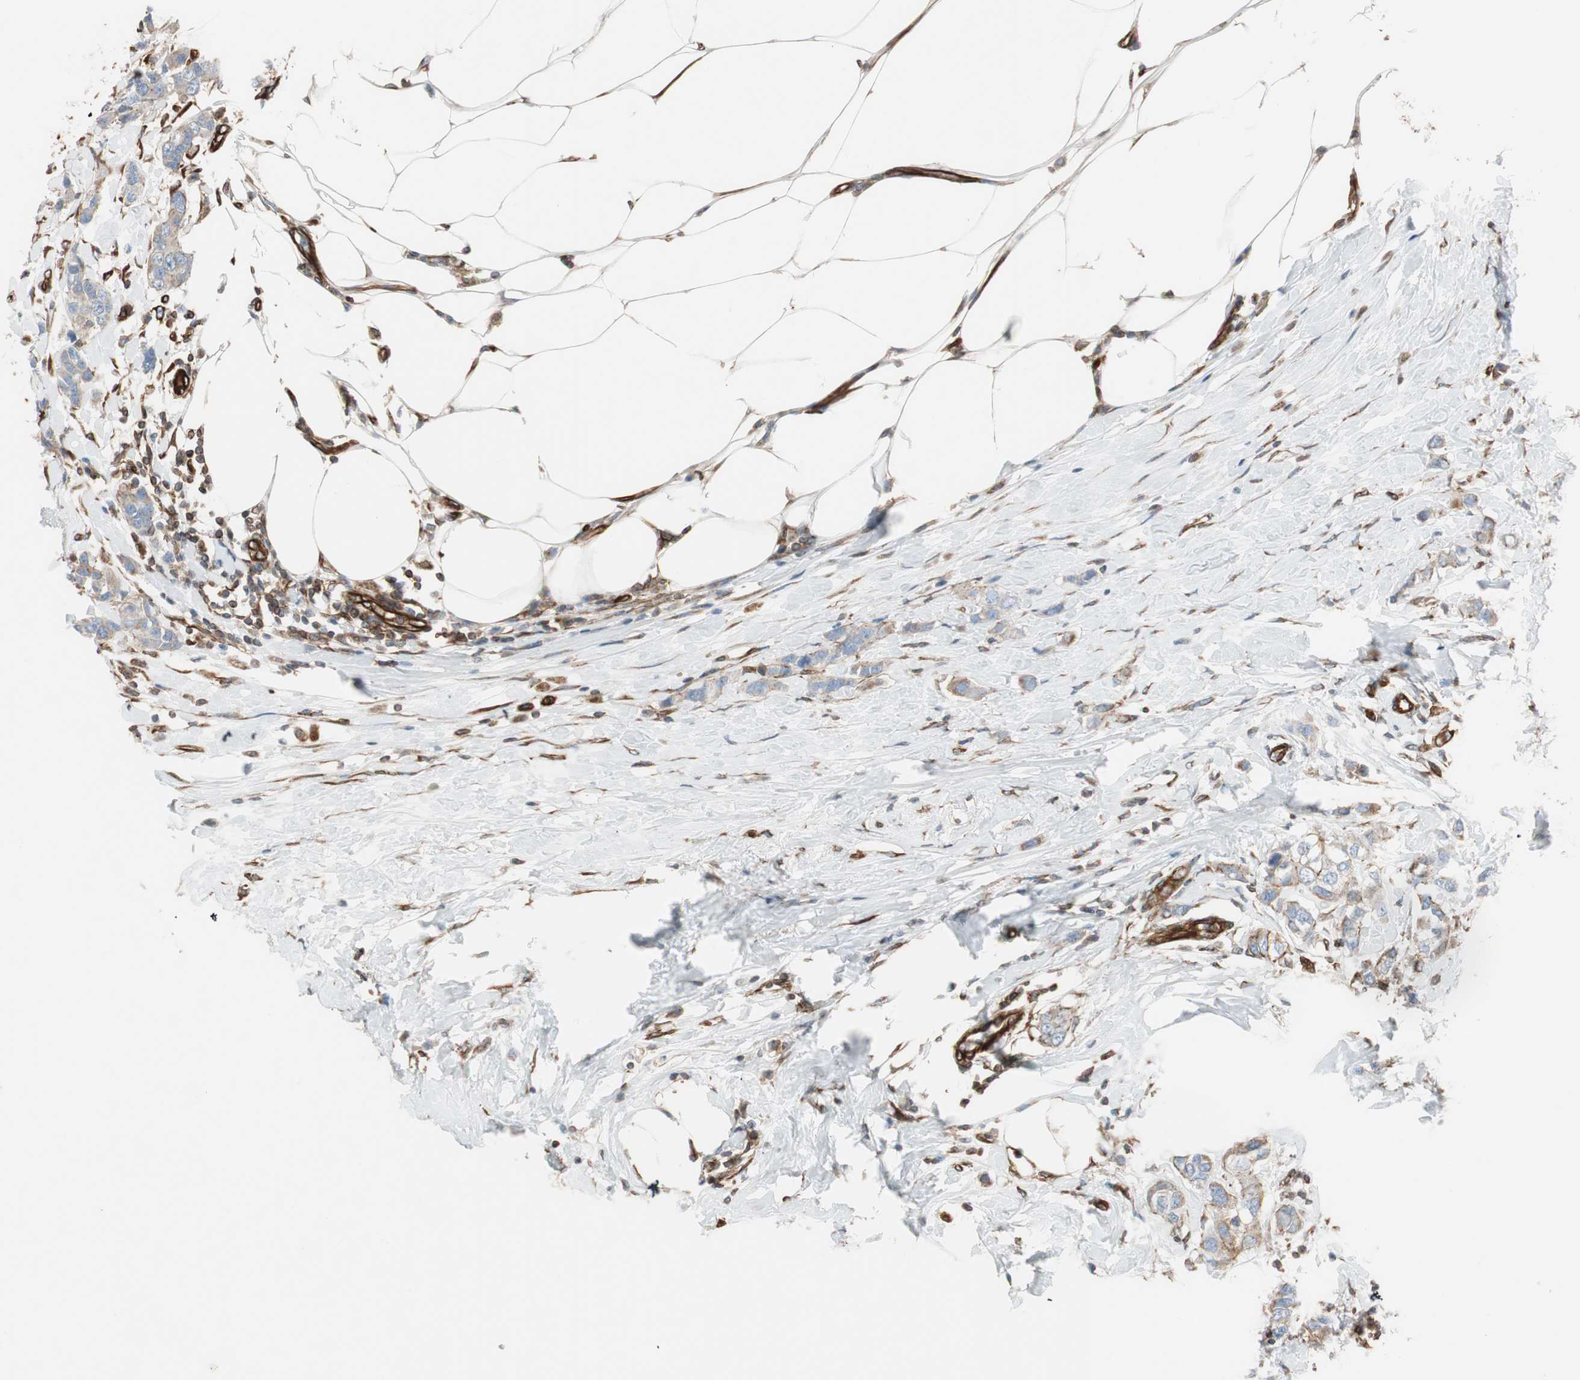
{"staining": {"intensity": "moderate", "quantity": "<25%", "location": "cytoplasmic/membranous"}, "tissue": "breast cancer", "cell_type": "Tumor cells", "image_type": "cancer", "snomed": [{"axis": "morphology", "description": "Duct carcinoma"}, {"axis": "topography", "description": "Breast"}], "caption": "High-power microscopy captured an IHC micrograph of breast cancer (invasive ductal carcinoma), revealing moderate cytoplasmic/membranous positivity in approximately <25% of tumor cells.", "gene": "TCTA", "patient": {"sex": "female", "age": 50}}